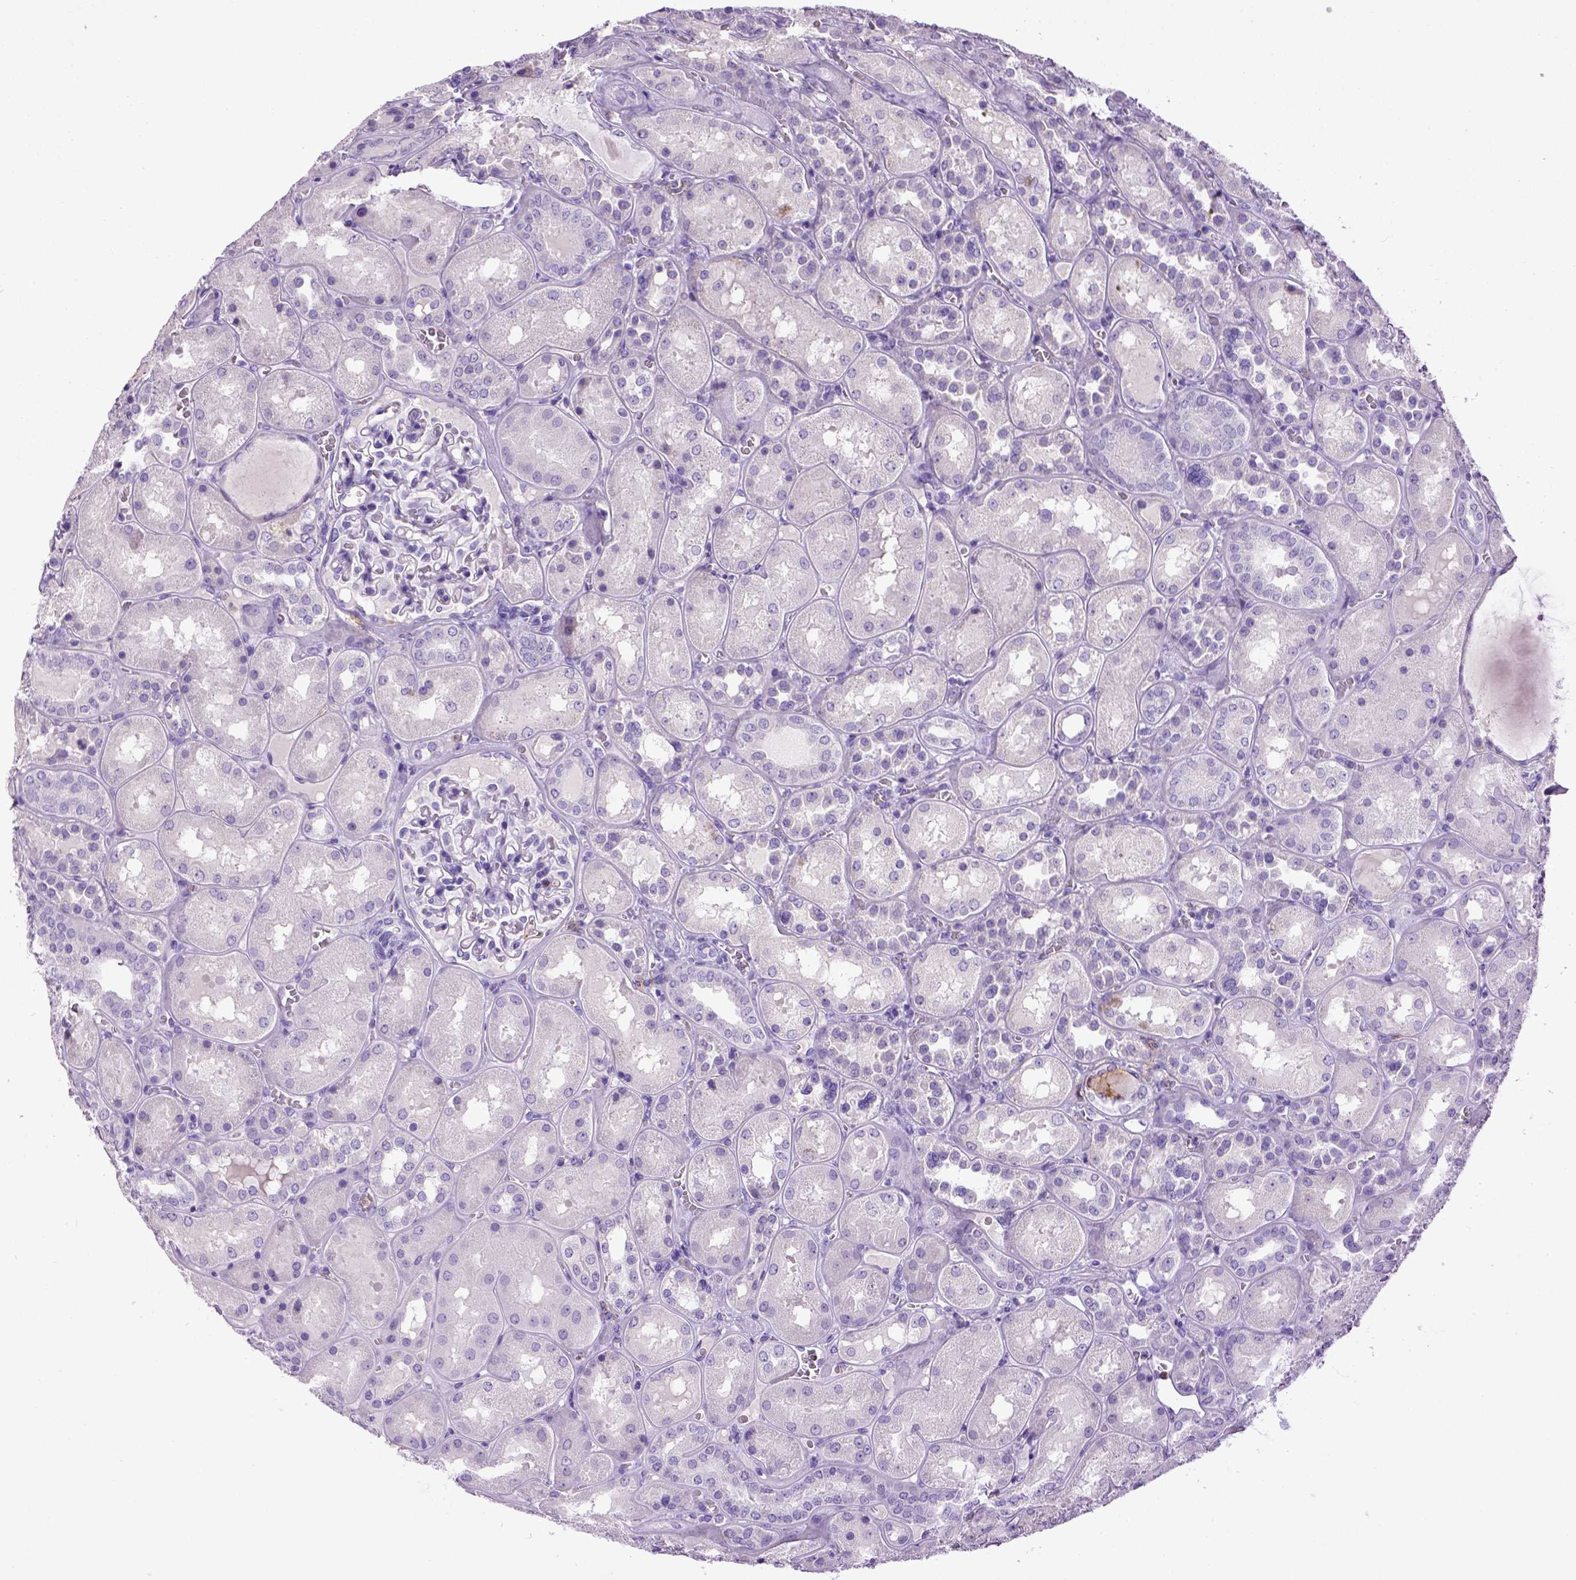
{"staining": {"intensity": "negative", "quantity": "none", "location": "none"}, "tissue": "kidney", "cell_type": "Cells in glomeruli", "image_type": "normal", "snomed": [{"axis": "morphology", "description": "Normal tissue, NOS"}, {"axis": "topography", "description": "Kidney"}], "caption": "Micrograph shows no significant protein expression in cells in glomeruli of normal kidney. The staining was performed using DAB (3,3'-diaminobenzidine) to visualize the protein expression in brown, while the nuclei were stained in blue with hematoxylin (Magnification: 20x).", "gene": "ITGAX", "patient": {"sex": "male", "age": 73}}